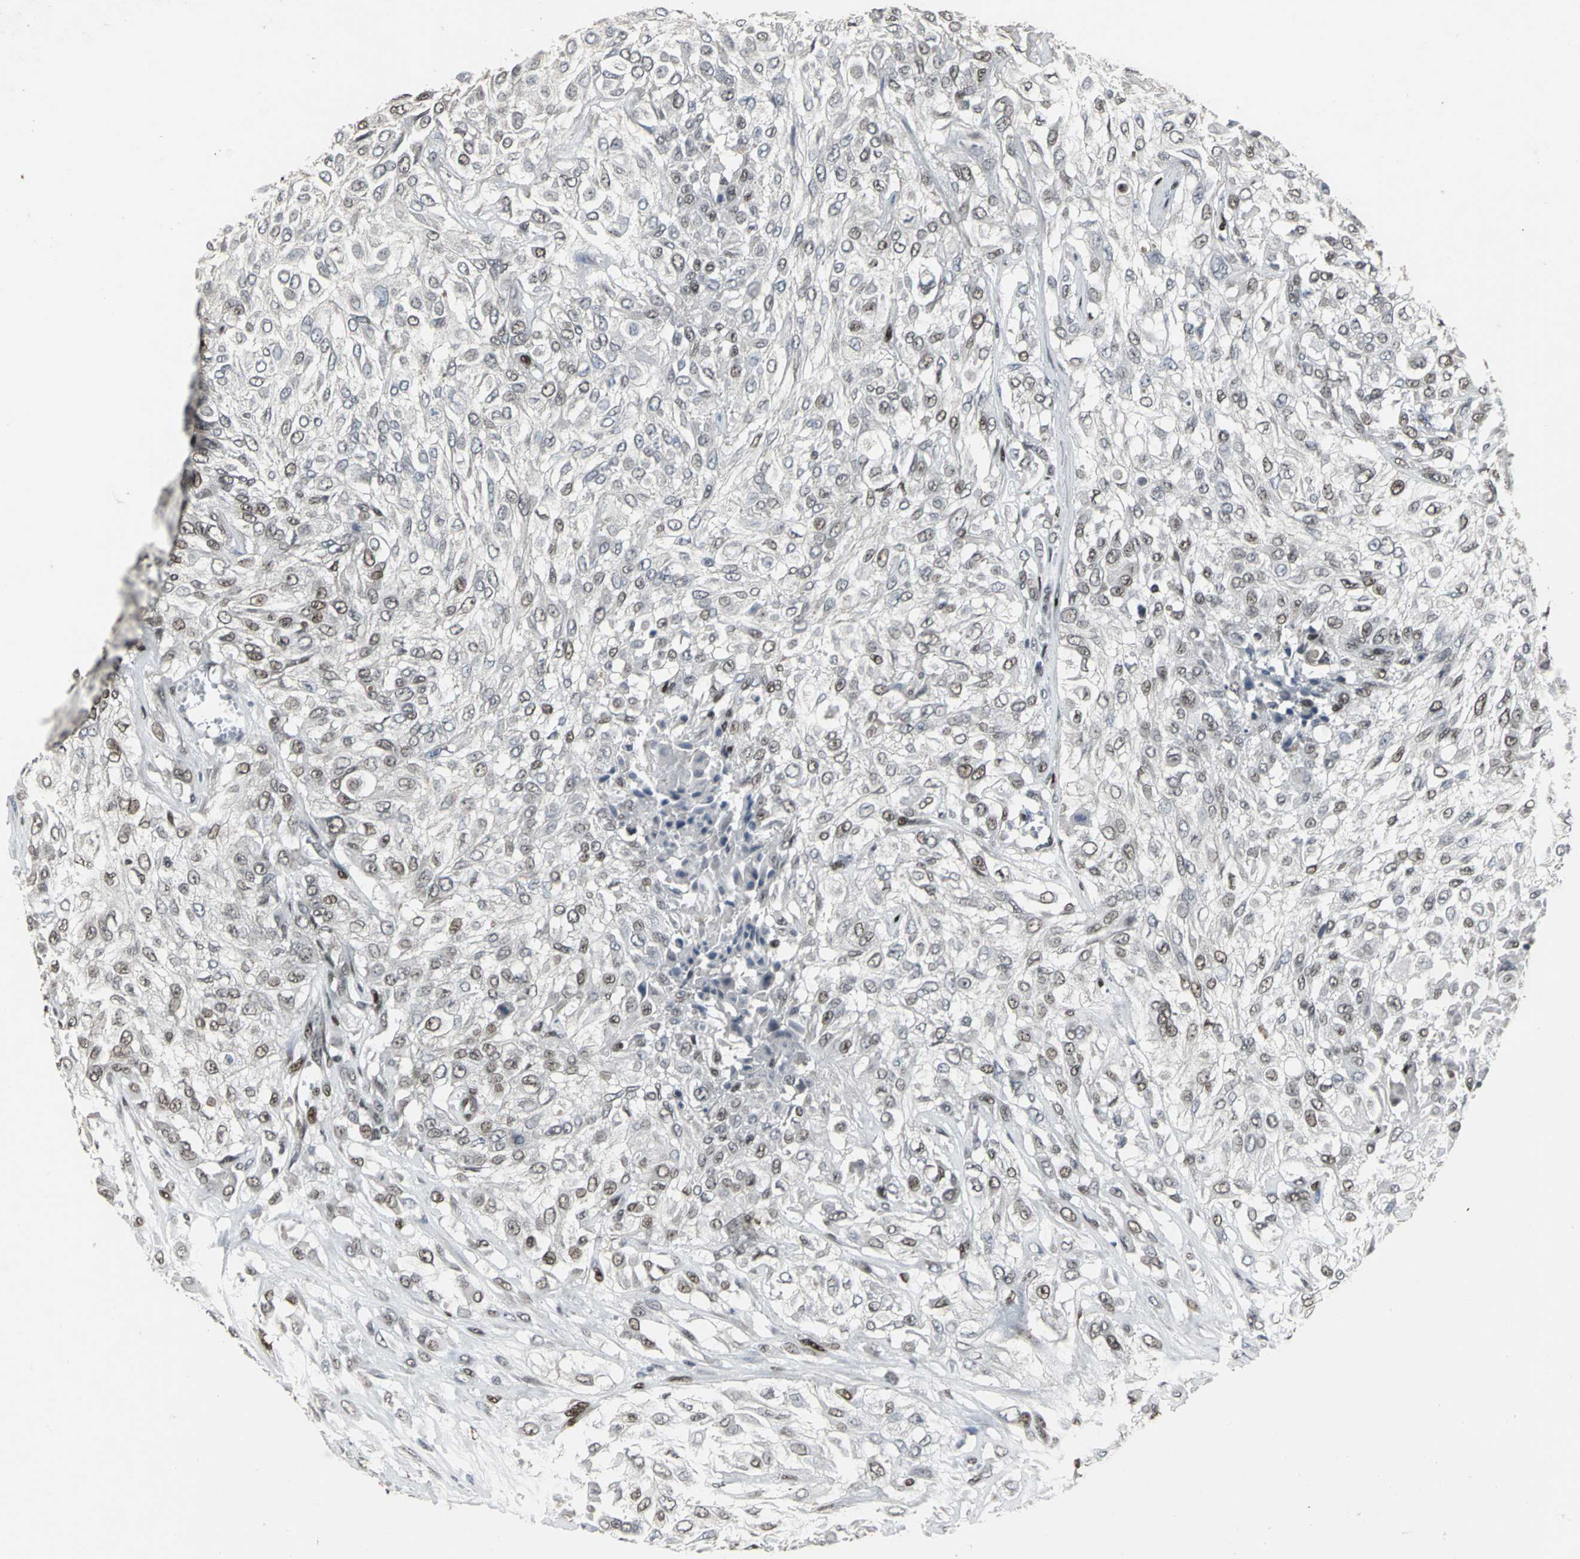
{"staining": {"intensity": "weak", "quantity": "<25%", "location": "nuclear"}, "tissue": "urothelial cancer", "cell_type": "Tumor cells", "image_type": "cancer", "snomed": [{"axis": "morphology", "description": "Urothelial carcinoma, High grade"}, {"axis": "topography", "description": "Urinary bladder"}], "caption": "High magnification brightfield microscopy of high-grade urothelial carcinoma stained with DAB (brown) and counterstained with hematoxylin (blue): tumor cells show no significant expression.", "gene": "SRF", "patient": {"sex": "male", "age": 57}}